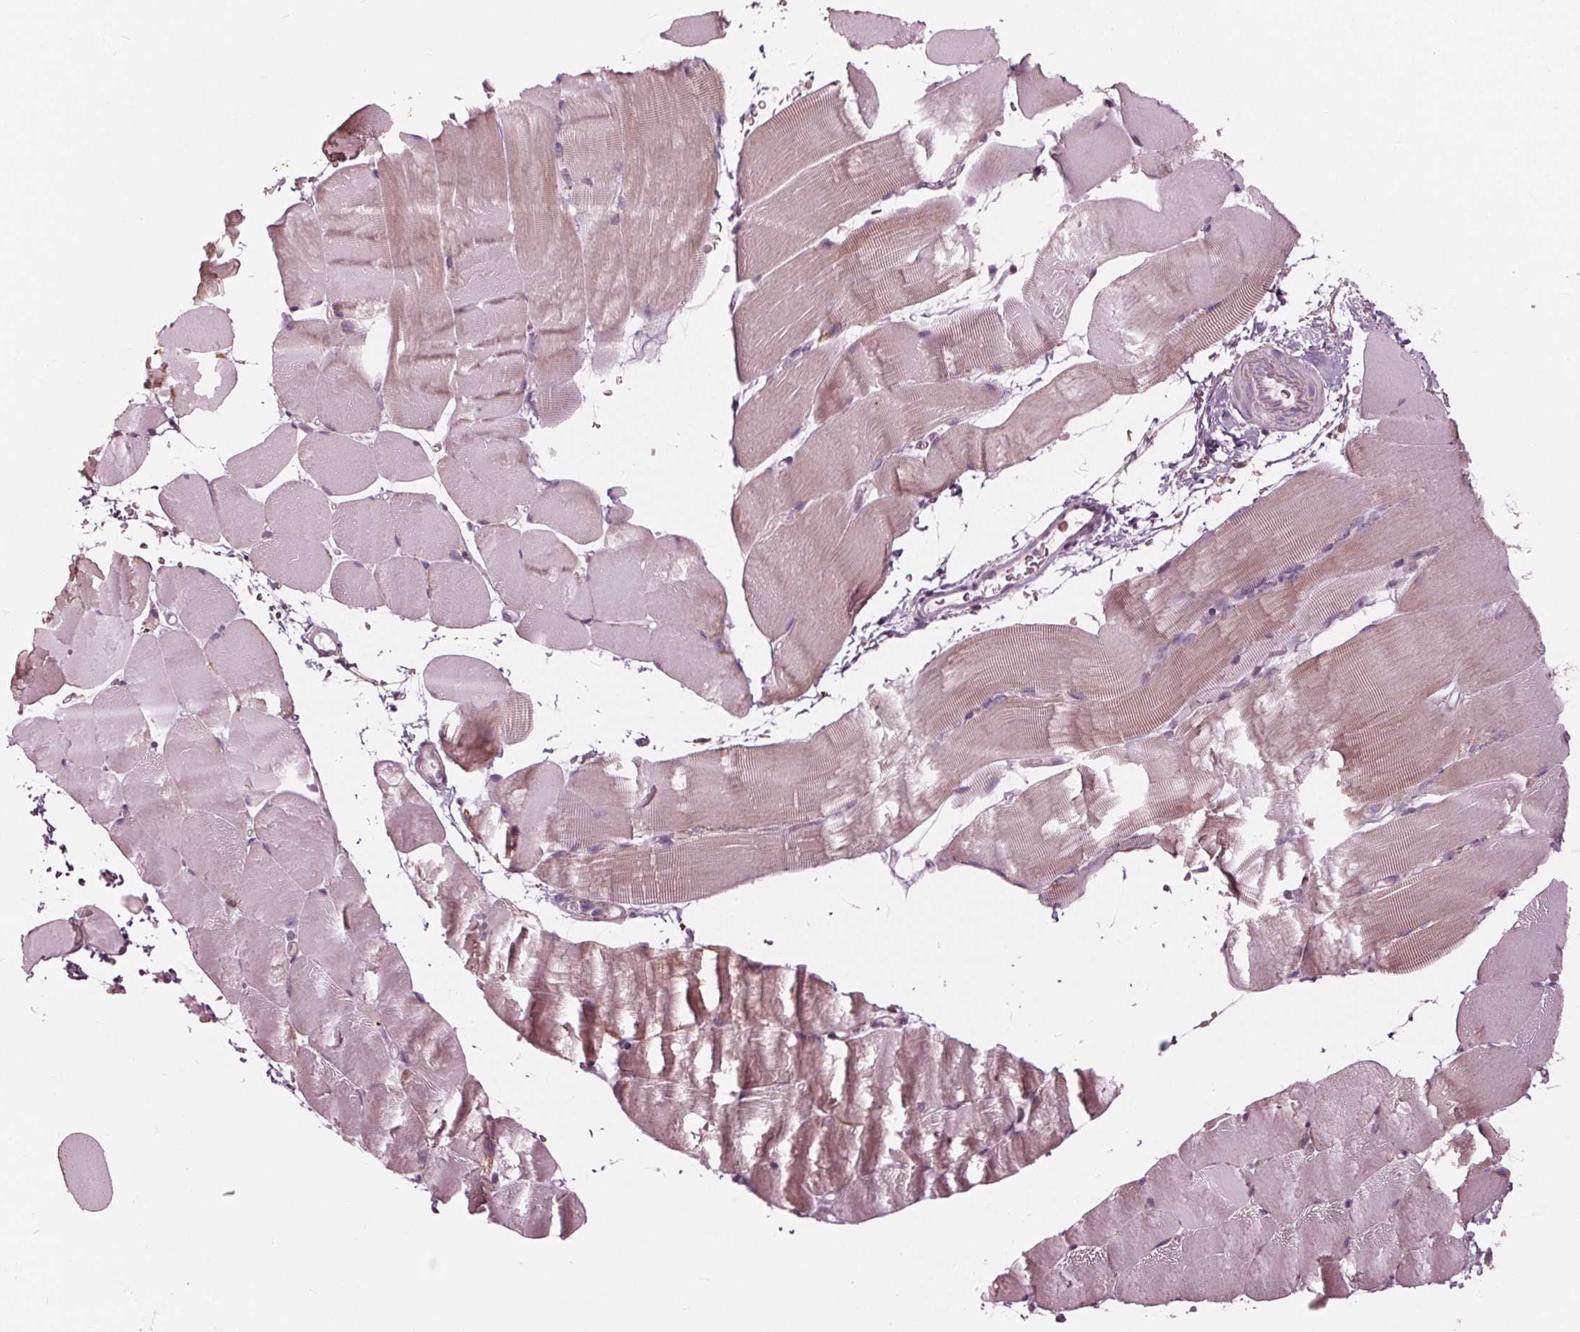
{"staining": {"intensity": "weak", "quantity": "<25%", "location": "cytoplasmic/membranous"}, "tissue": "skeletal muscle", "cell_type": "Myocytes", "image_type": "normal", "snomed": [{"axis": "morphology", "description": "Normal tissue, NOS"}, {"axis": "topography", "description": "Skeletal muscle"}], "caption": "Immunohistochemical staining of unremarkable skeletal muscle reveals no significant positivity in myocytes.", "gene": "CLN6", "patient": {"sex": "female", "age": 37}}